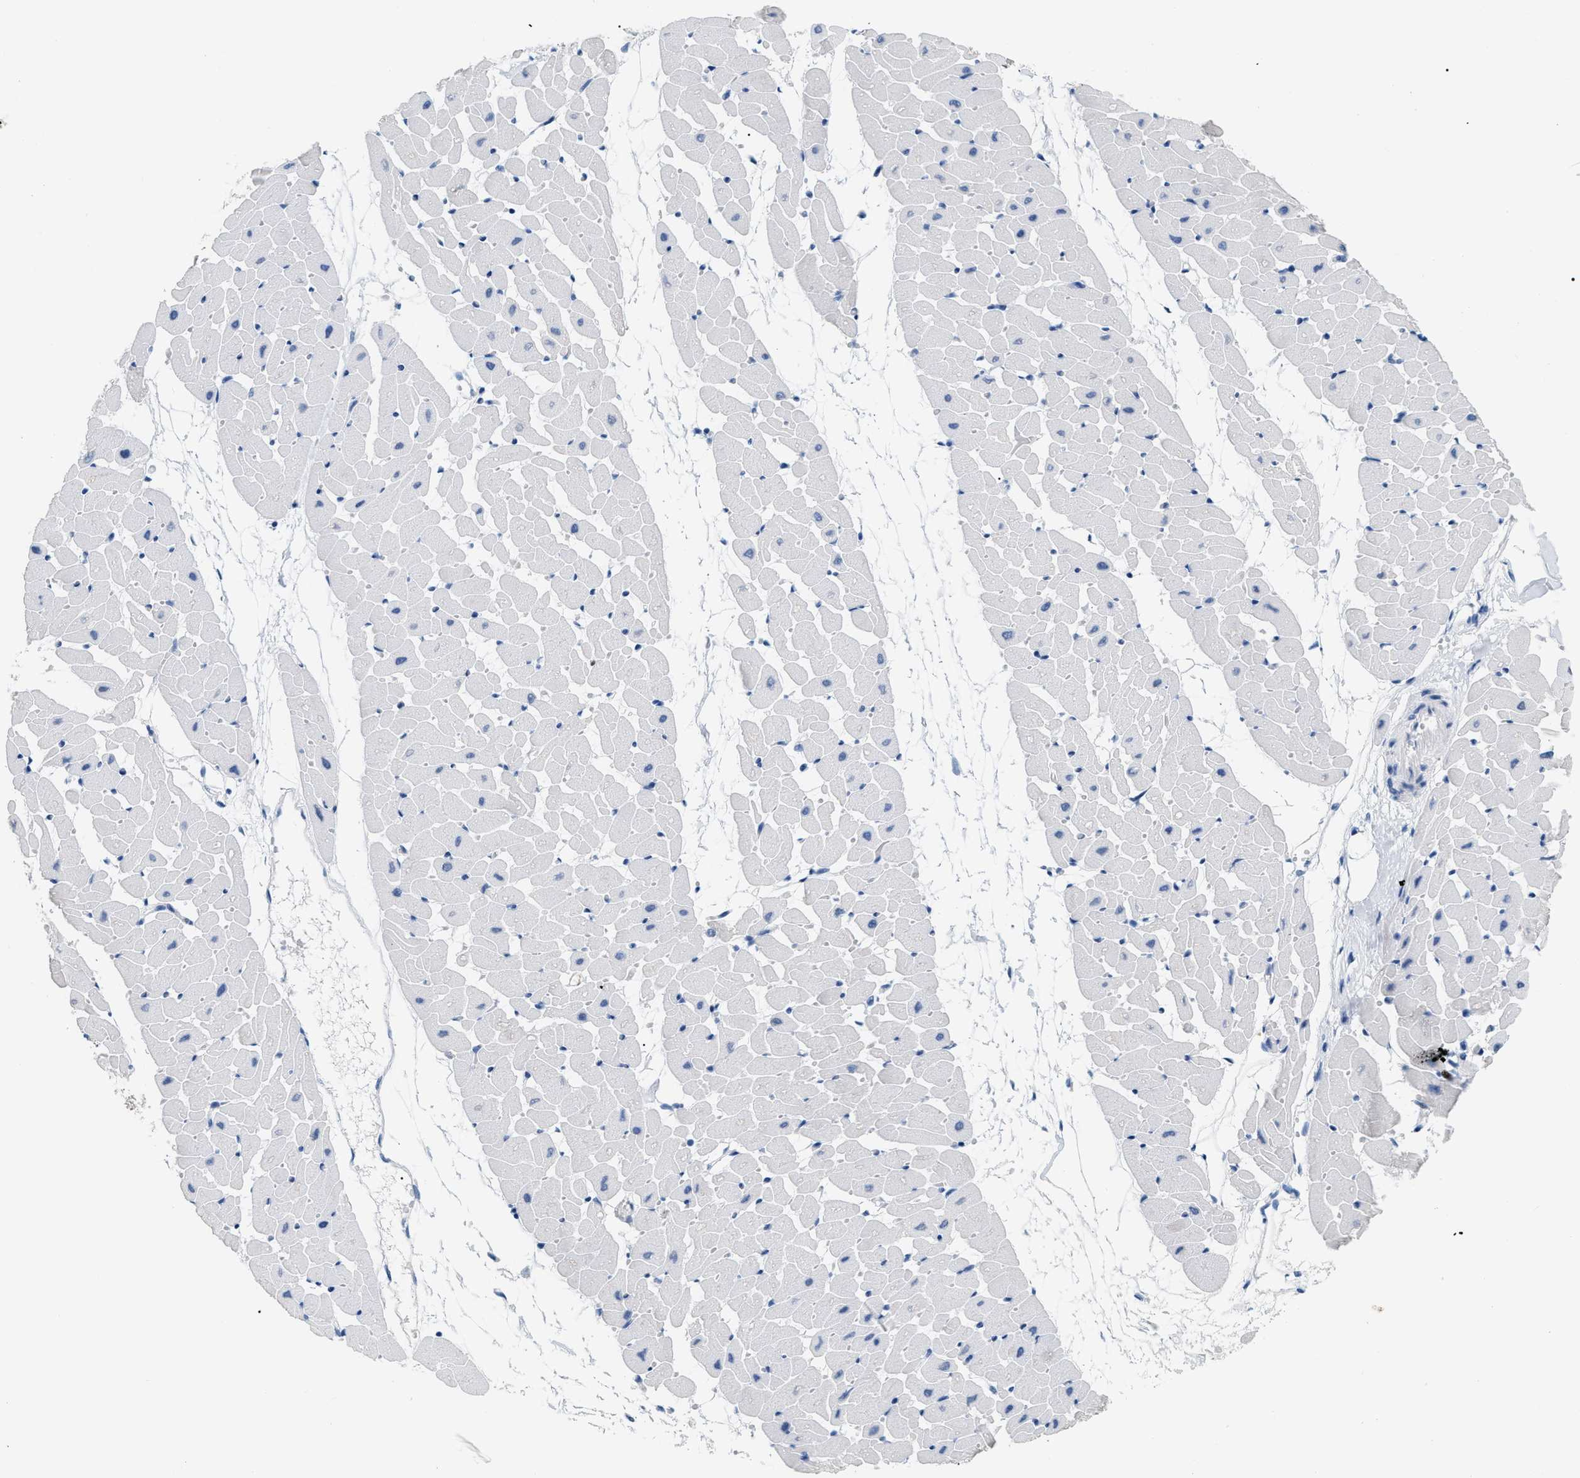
{"staining": {"intensity": "negative", "quantity": "none", "location": "none"}, "tissue": "heart muscle", "cell_type": "Cardiomyocytes", "image_type": "normal", "snomed": [{"axis": "morphology", "description": "Normal tissue, NOS"}, {"axis": "topography", "description": "Heart"}], "caption": "Immunohistochemistry (IHC) micrograph of benign heart muscle: heart muscle stained with DAB demonstrates no significant protein staining in cardiomyocytes.", "gene": "MCM7", "patient": {"sex": "female", "age": 19}}